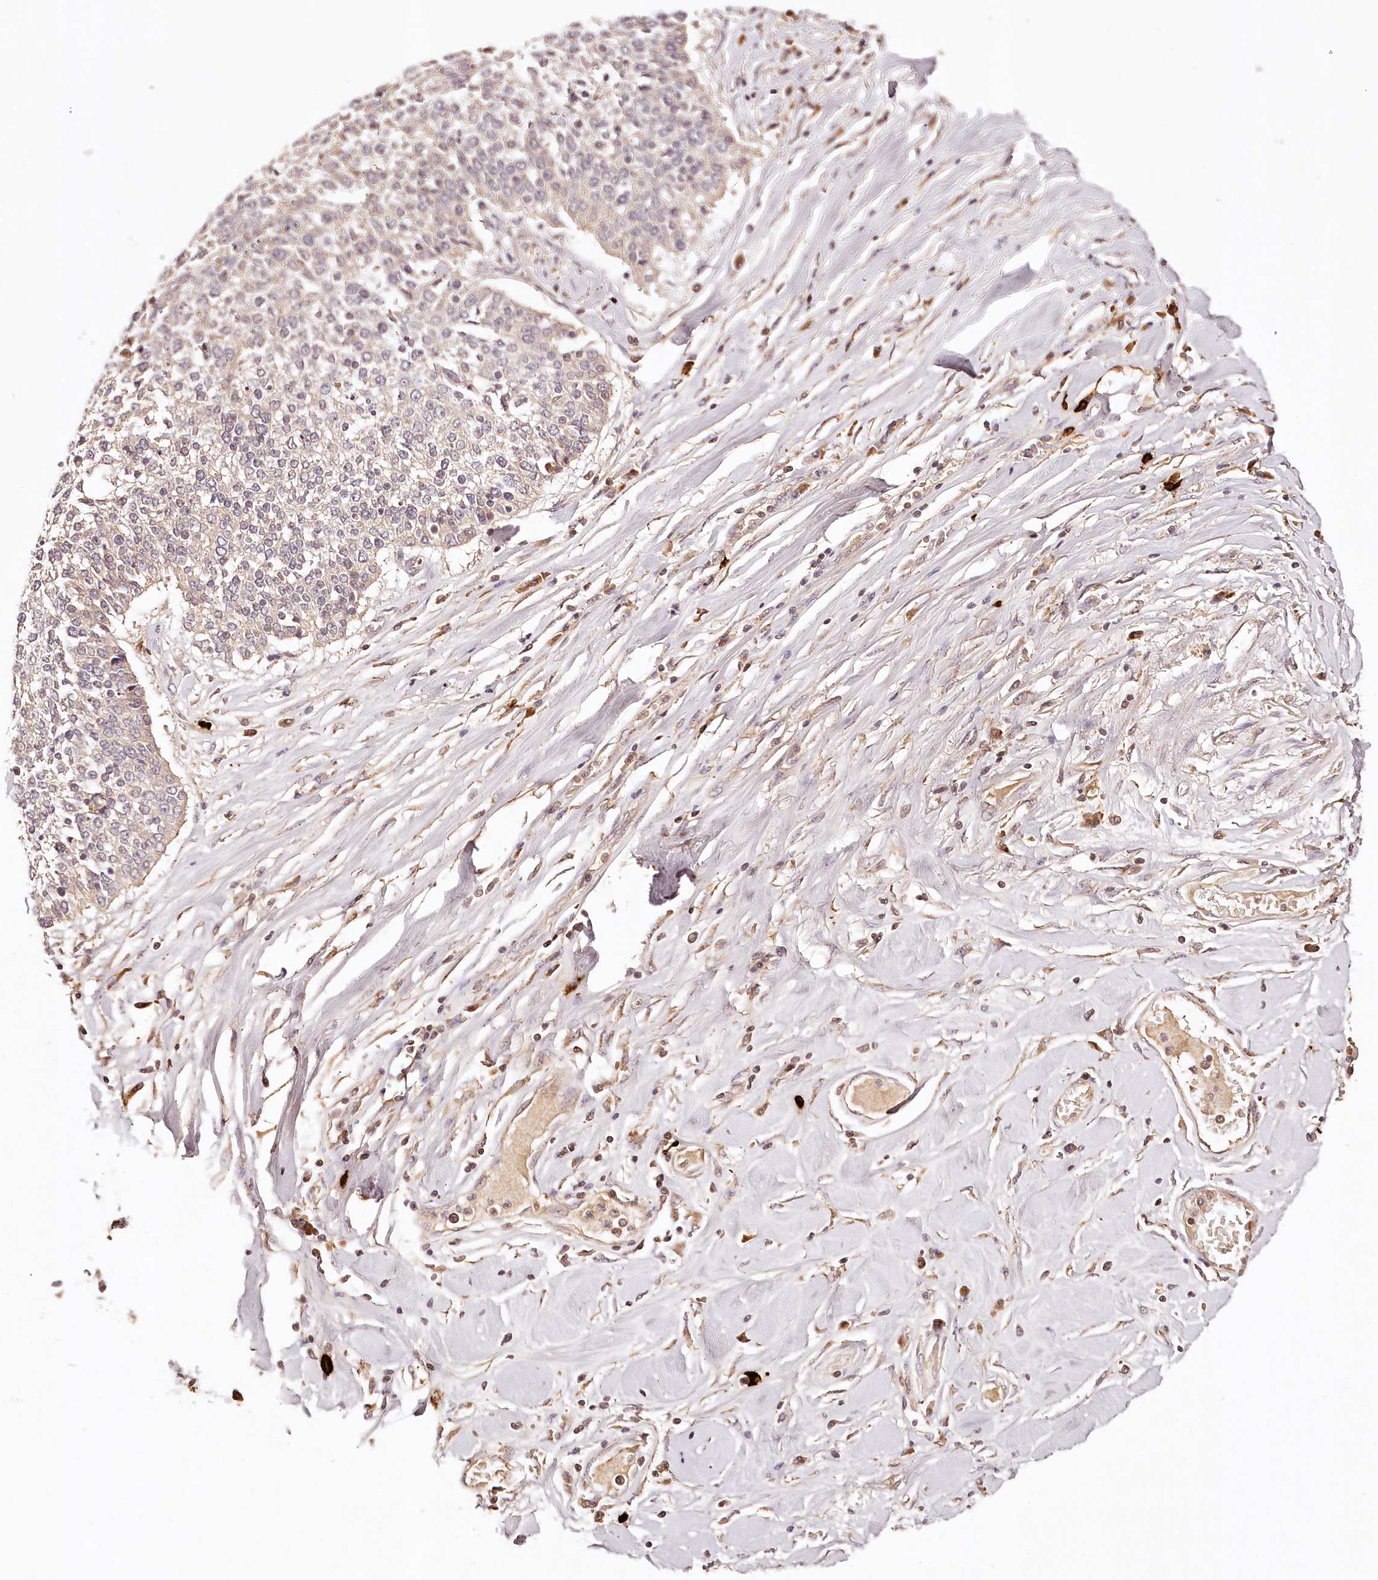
{"staining": {"intensity": "weak", "quantity": "<25%", "location": "cytoplasmic/membranous"}, "tissue": "lung cancer", "cell_type": "Tumor cells", "image_type": "cancer", "snomed": [{"axis": "morphology", "description": "Normal tissue, NOS"}, {"axis": "morphology", "description": "Squamous cell carcinoma, NOS"}, {"axis": "topography", "description": "Cartilage tissue"}, {"axis": "topography", "description": "Bronchus"}, {"axis": "topography", "description": "Lung"}, {"axis": "topography", "description": "Peripheral nerve tissue"}], "caption": "There is no significant staining in tumor cells of lung cancer.", "gene": "SYNGR1", "patient": {"sex": "female", "age": 49}}